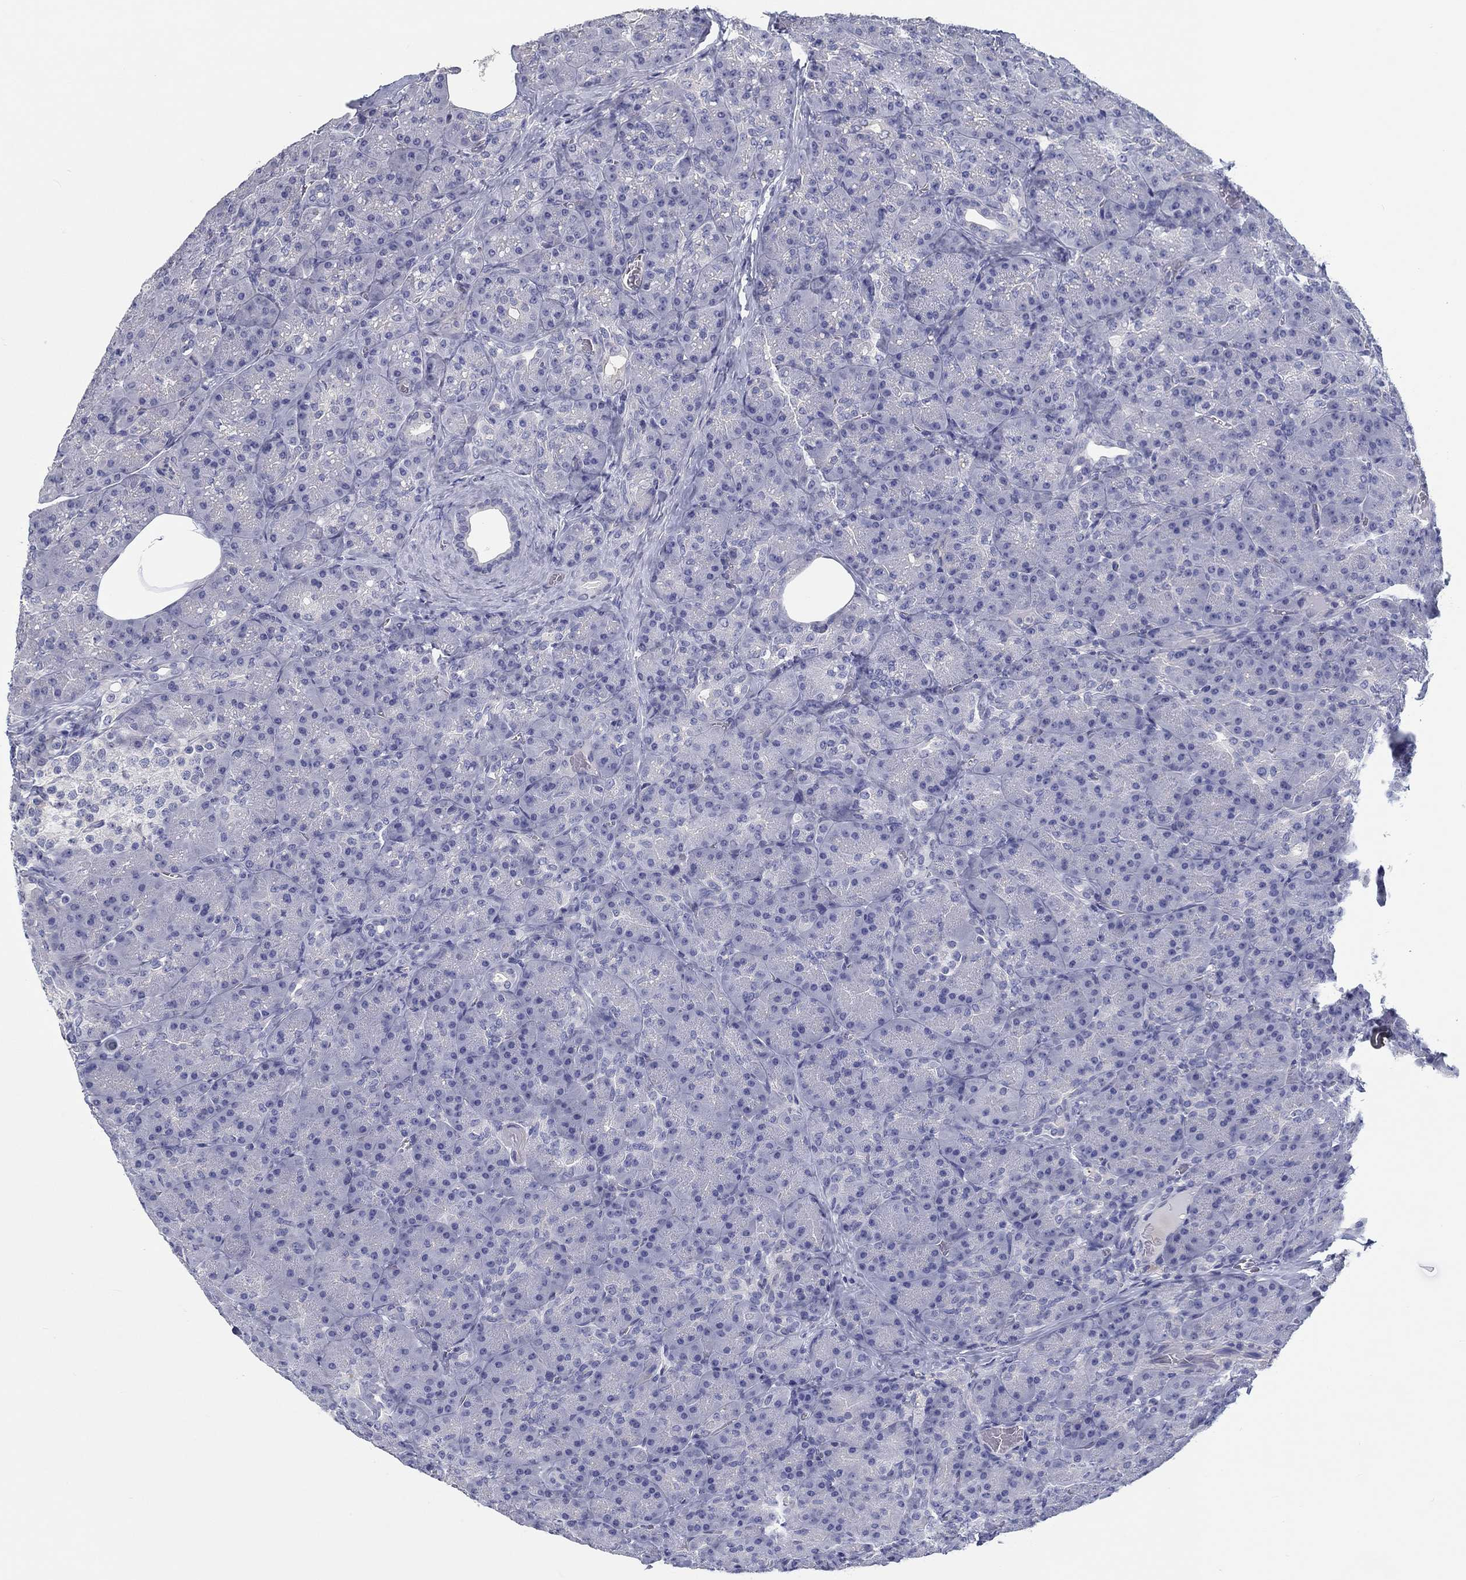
{"staining": {"intensity": "negative", "quantity": "none", "location": "none"}, "tissue": "pancreas", "cell_type": "Exocrine glandular cells", "image_type": "normal", "snomed": [{"axis": "morphology", "description": "Normal tissue, NOS"}, {"axis": "topography", "description": "Pancreas"}], "caption": "IHC micrograph of unremarkable human pancreas stained for a protein (brown), which displays no staining in exocrine glandular cells. (Stains: DAB (3,3'-diaminobenzidine) IHC with hematoxylin counter stain, Microscopy: brightfield microscopy at high magnification).", "gene": "CRYGD", "patient": {"sex": "male", "age": 57}}